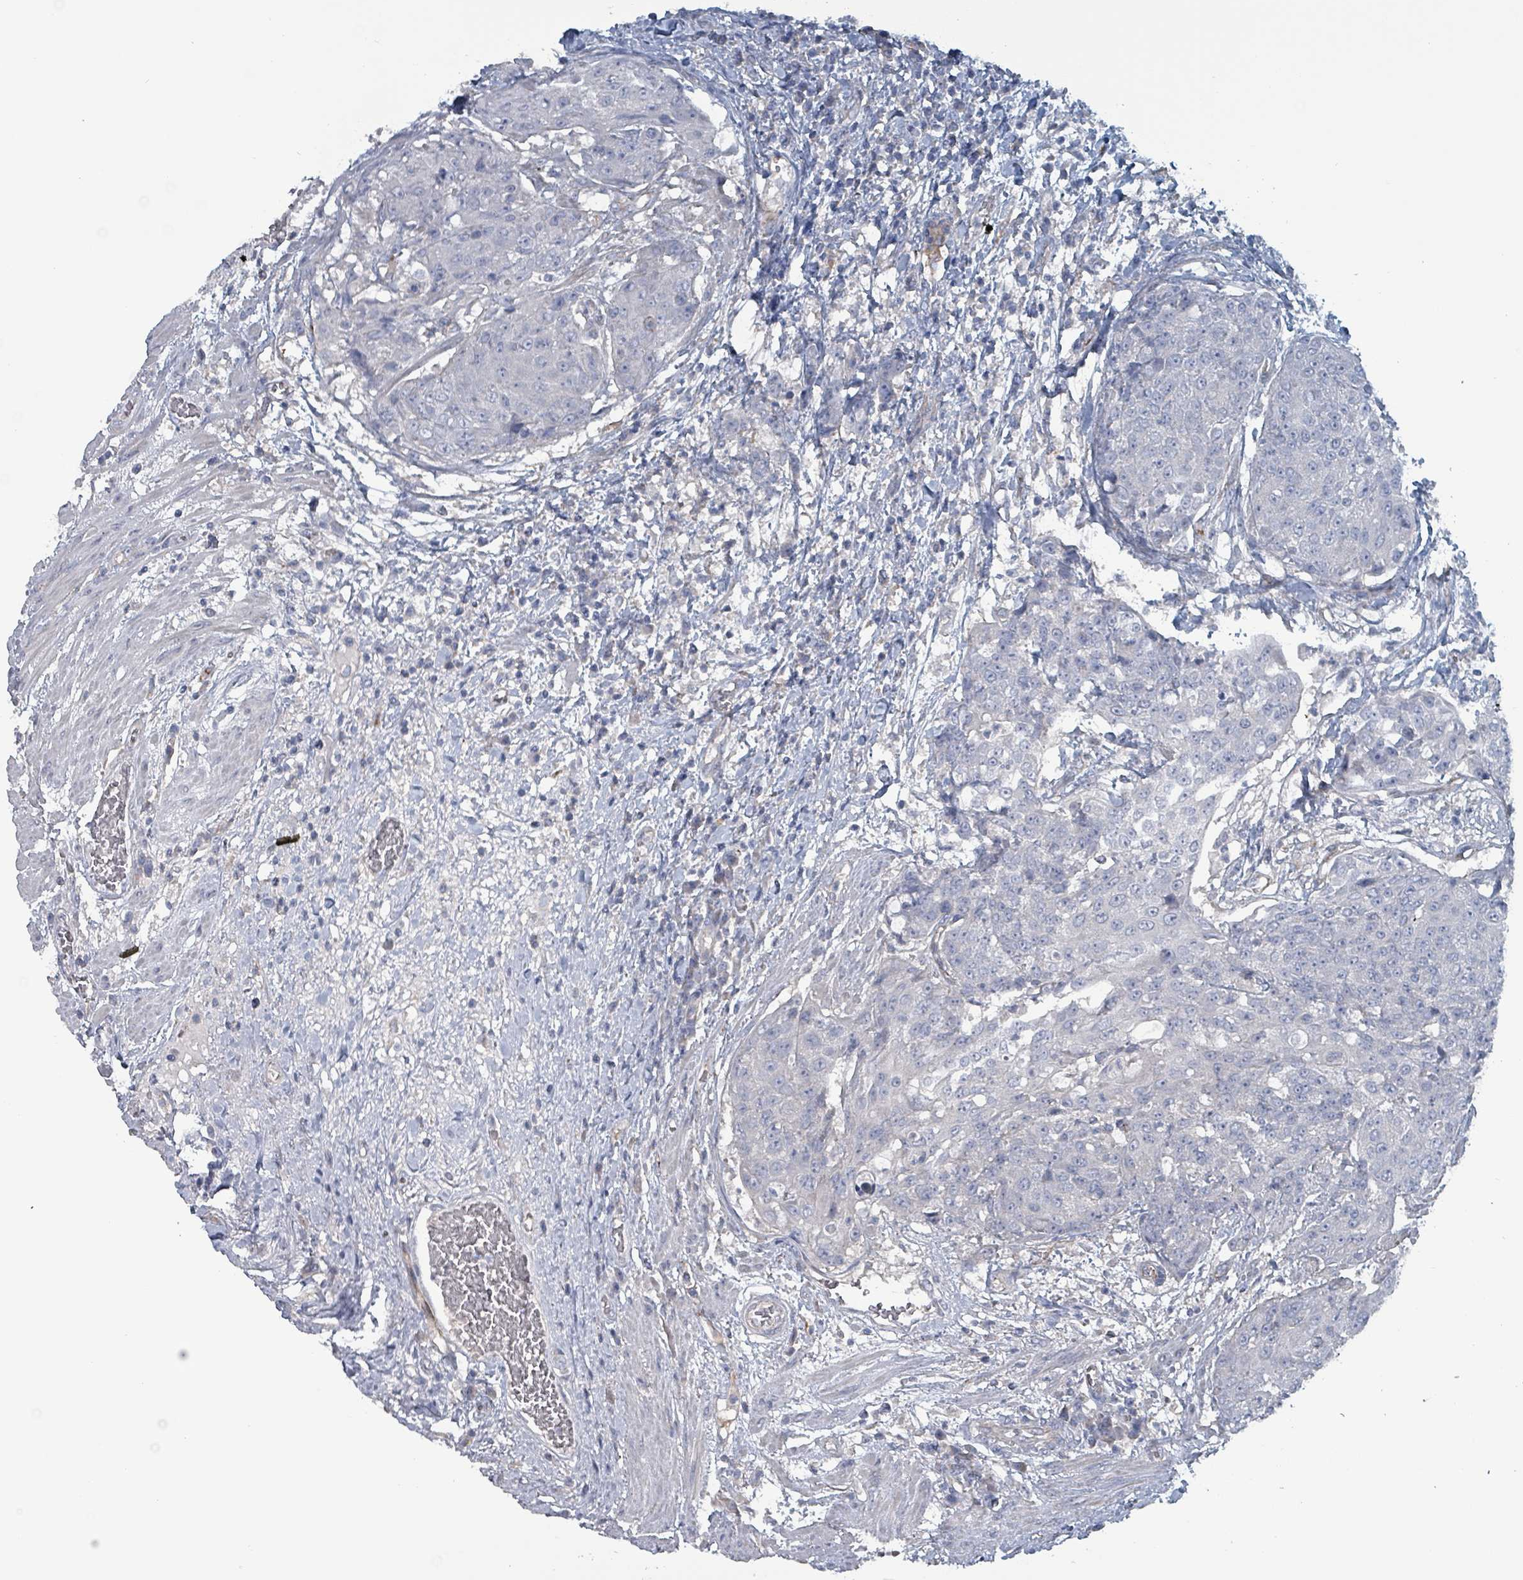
{"staining": {"intensity": "negative", "quantity": "none", "location": "none"}, "tissue": "urothelial cancer", "cell_type": "Tumor cells", "image_type": "cancer", "snomed": [{"axis": "morphology", "description": "Urothelial carcinoma, High grade"}, {"axis": "topography", "description": "Urinary bladder"}], "caption": "Immunohistochemistry (IHC) micrograph of urothelial carcinoma (high-grade) stained for a protein (brown), which demonstrates no positivity in tumor cells.", "gene": "TAAR5", "patient": {"sex": "female", "age": 63}}